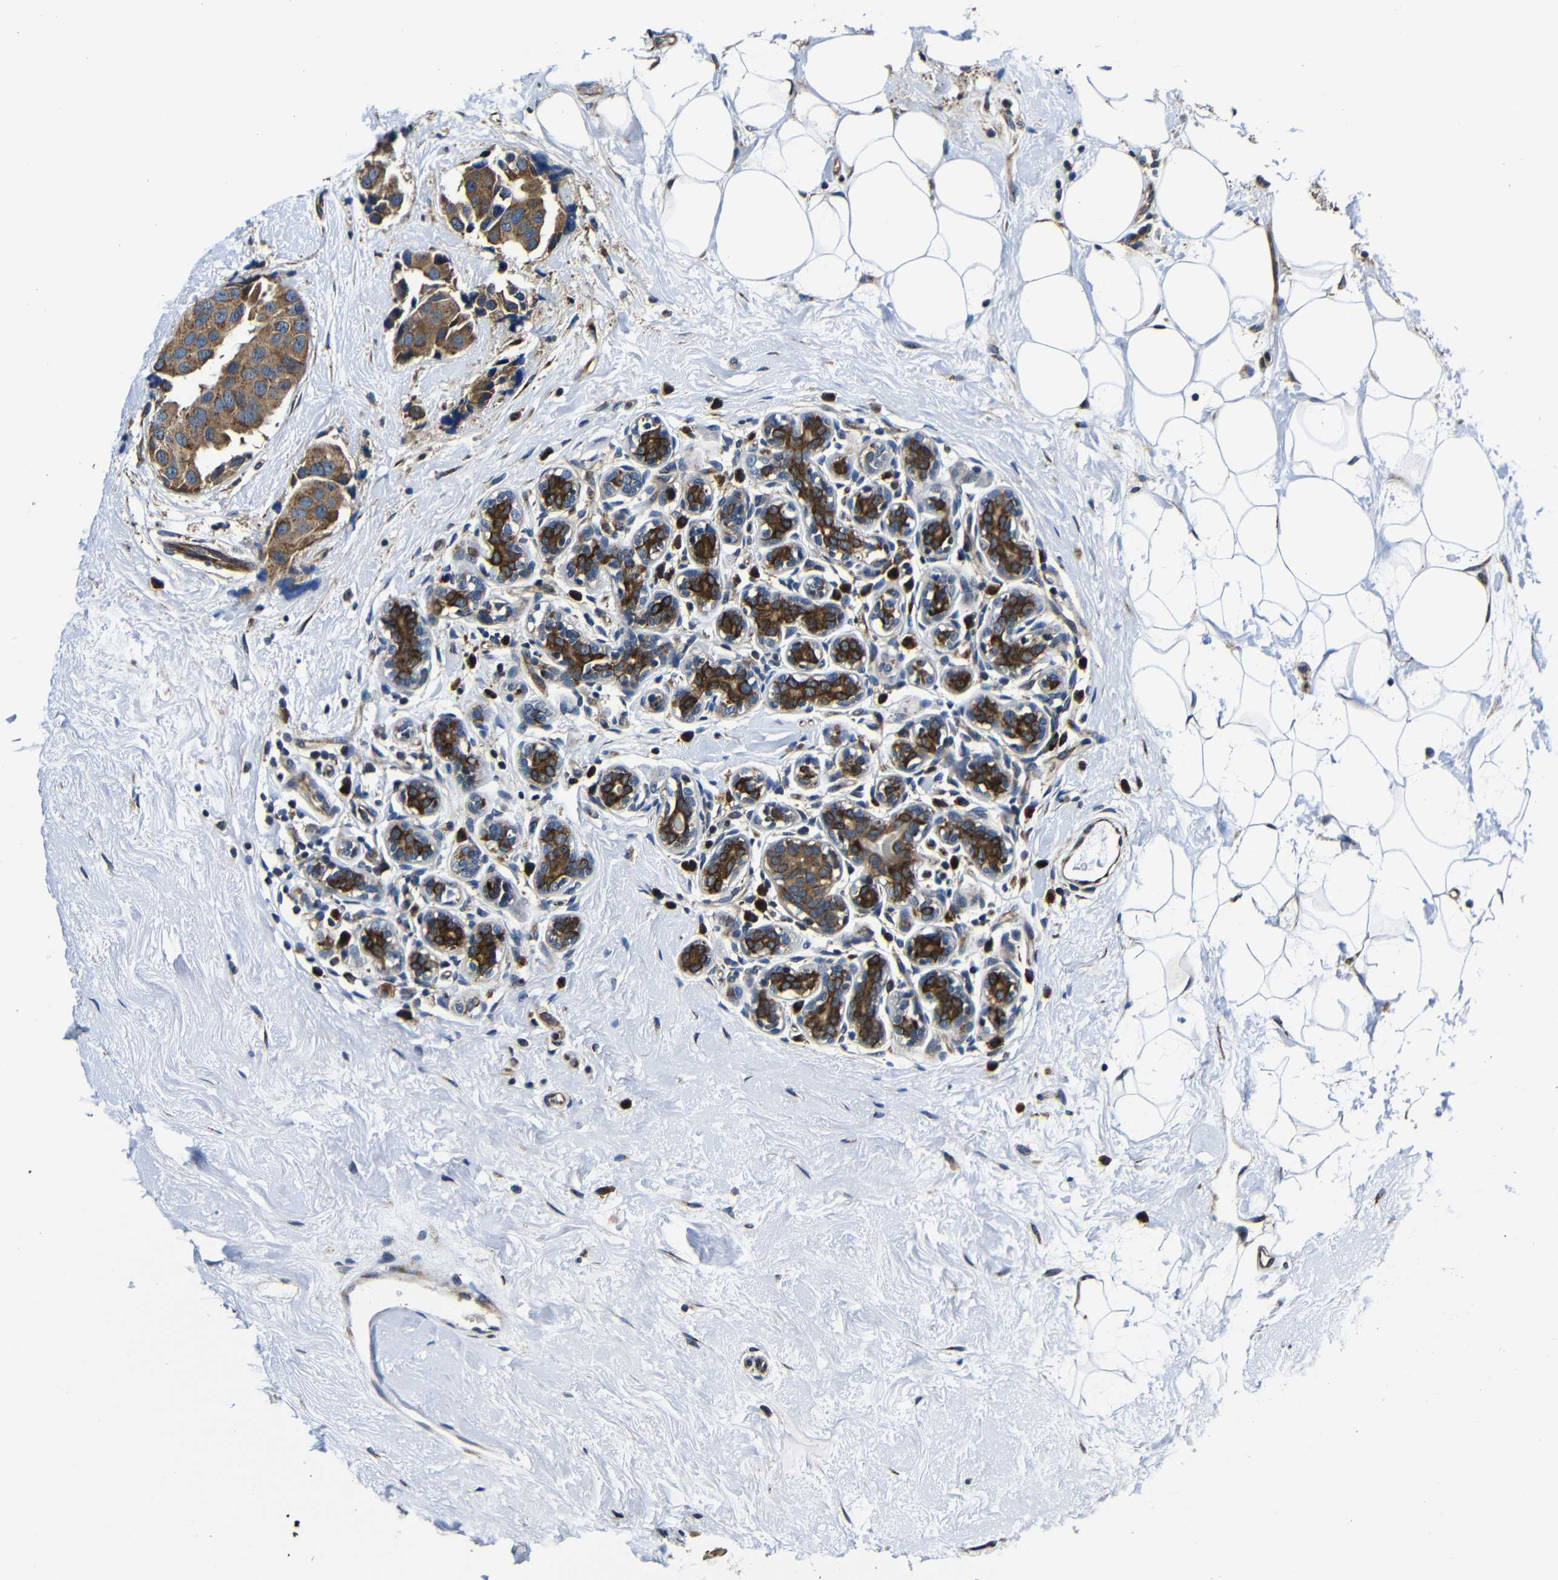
{"staining": {"intensity": "moderate", "quantity": ">75%", "location": "cytoplasmic/membranous"}, "tissue": "breast cancer", "cell_type": "Tumor cells", "image_type": "cancer", "snomed": [{"axis": "morphology", "description": "Normal tissue, NOS"}, {"axis": "morphology", "description": "Duct carcinoma"}, {"axis": "topography", "description": "Breast"}], "caption": "Tumor cells show medium levels of moderate cytoplasmic/membranous expression in approximately >75% of cells in breast cancer. Using DAB (brown) and hematoxylin (blue) stains, captured at high magnification using brightfield microscopy.", "gene": "ABCE1", "patient": {"sex": "female", "age": 39}}